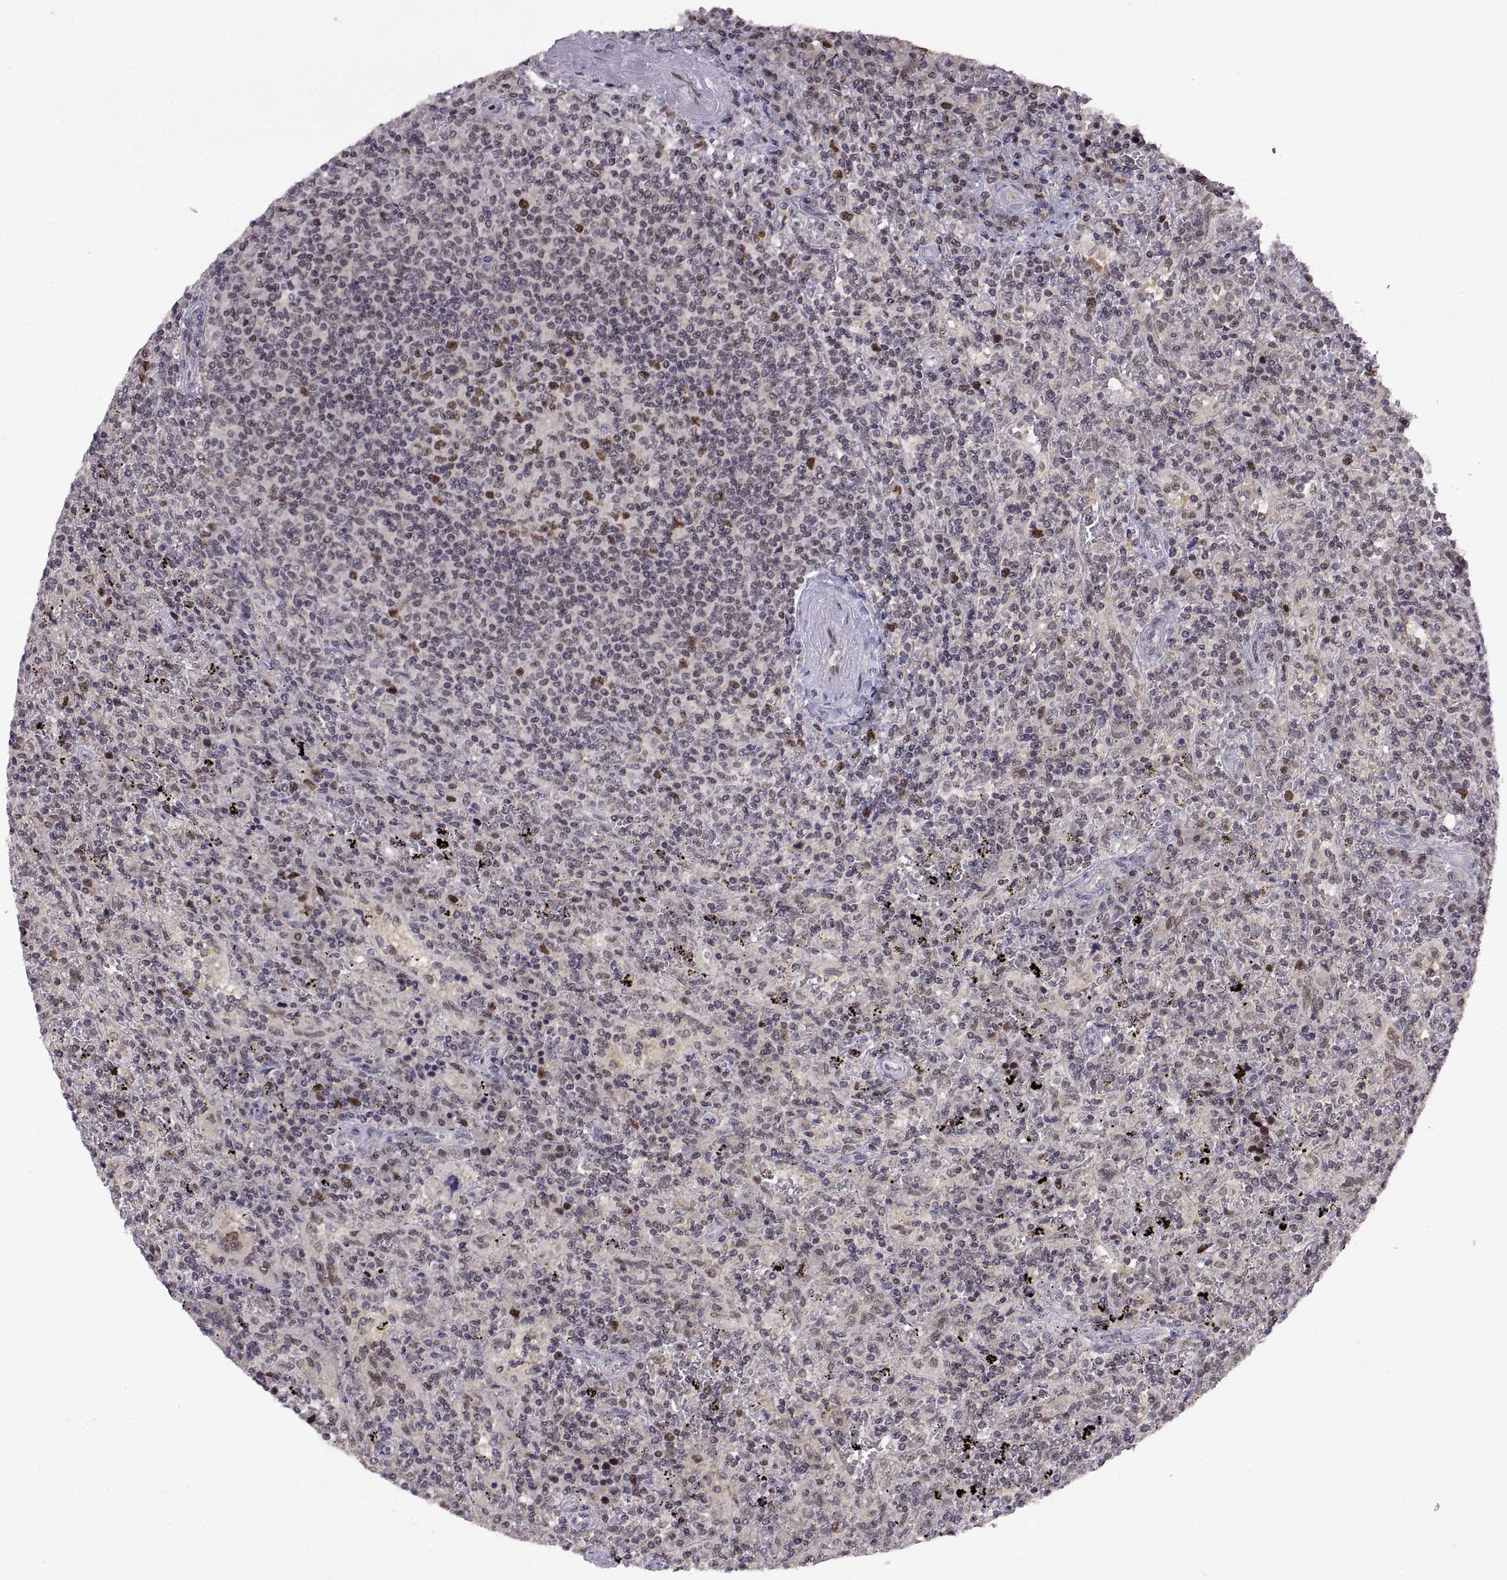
{"staining": {"intensity": "negative", "quantity": "none", "location": "none"}, "tissue": "lymphoma", "cell_type": "Tumor cells", "image_type": "cancer", "snomed": [{"axis": "morphology", "description": "Malignant lymphoma, non-Hodgkin's type, Low grade"}, {"axis": "topography", "description": "Spleen"}], "caption": "The photomicrograph exhibits no significant positivity in tumor cells of low-grade malignant lymphoma, non-Hodgkin's type. (DAB immunohistochemistry (IHC) visualized using brightfield microscopy, high magnification).", "gene": "CHFR", "patient": {"sex": "male", "age": 62}}